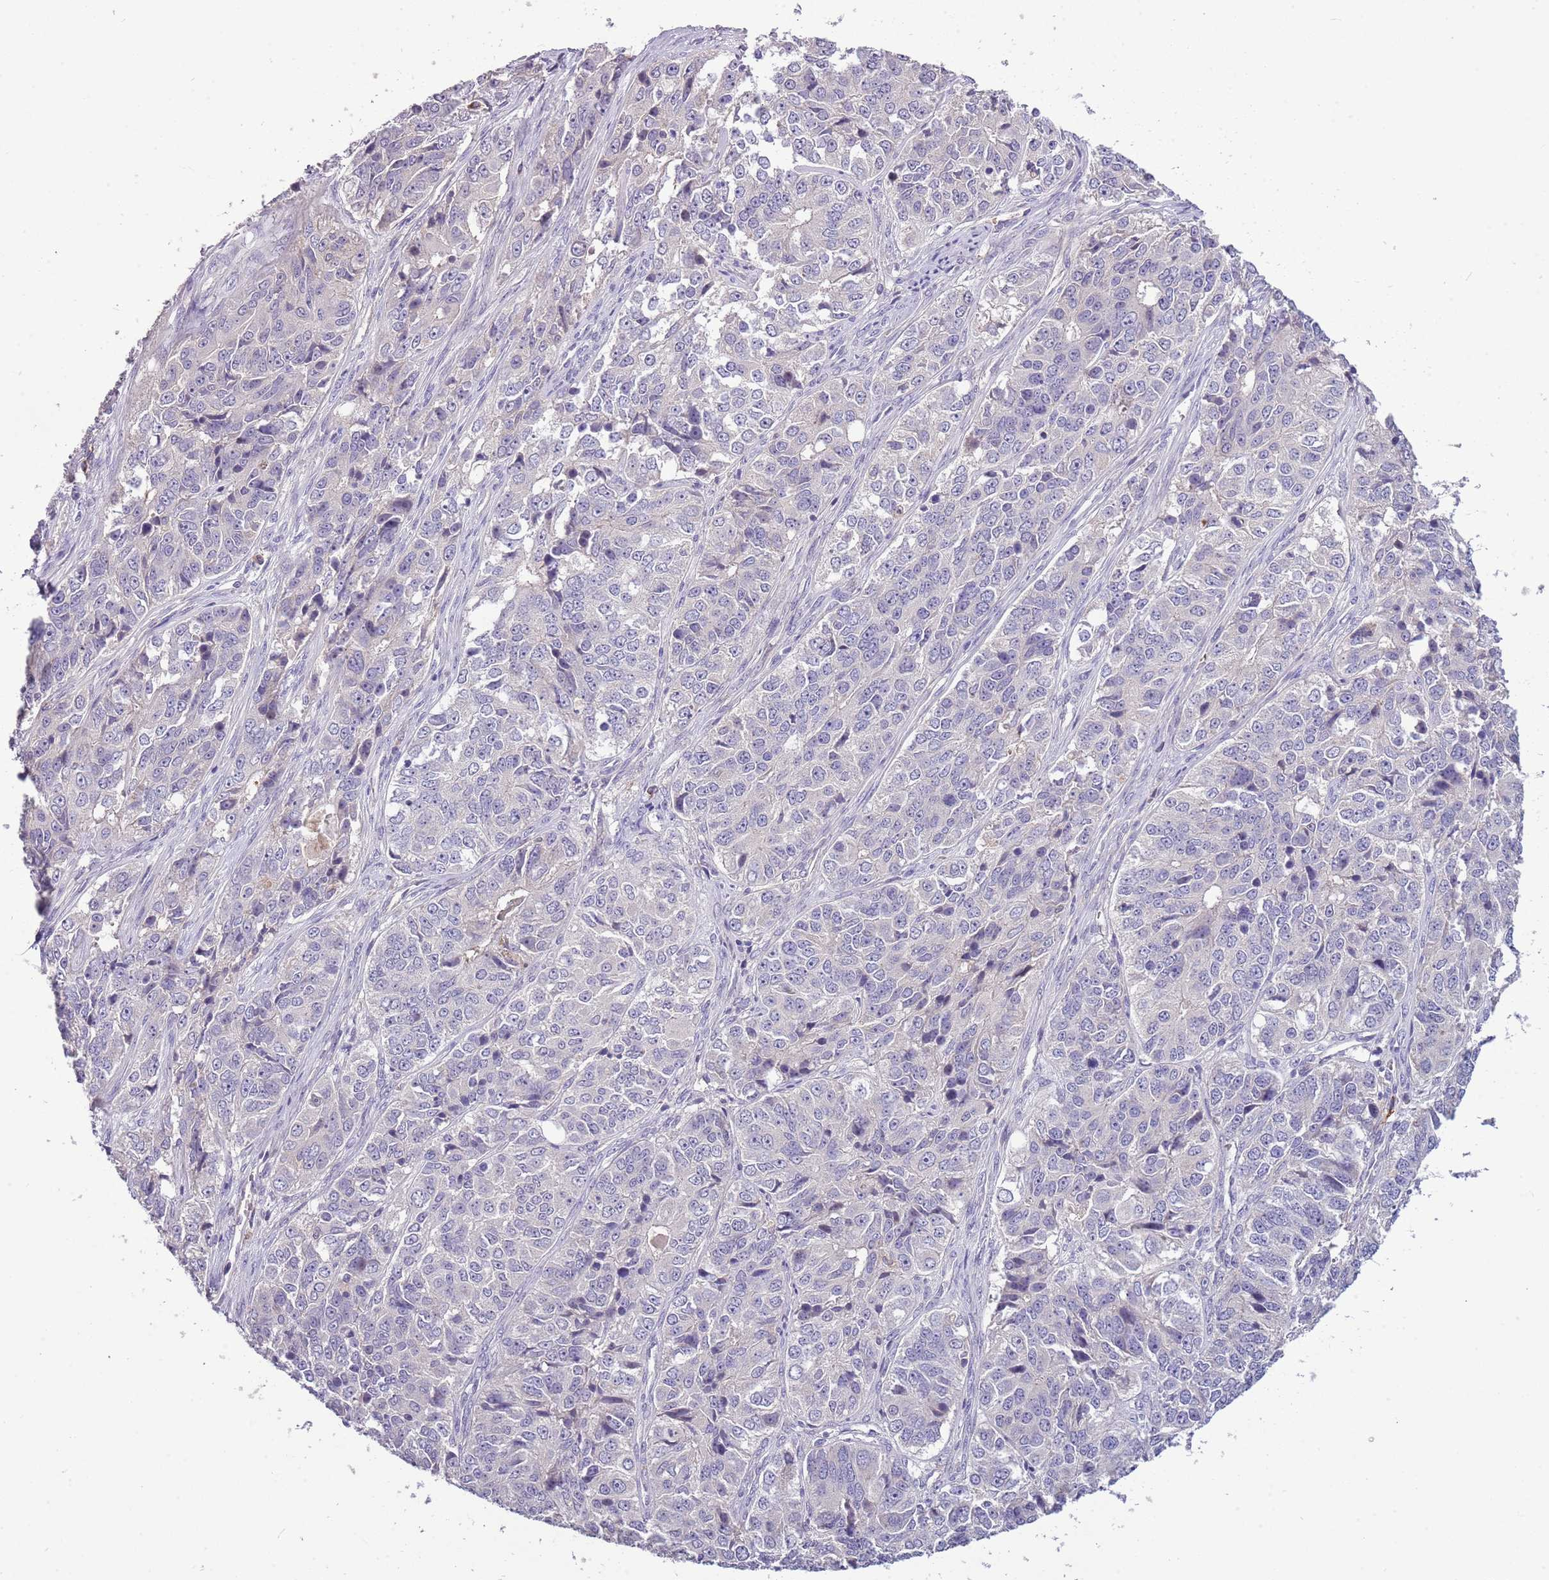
{"staining": {"intensity": "negative", "quantity": "none", "location": "none"}, "tissue": "ovarian cancer", "cell_type": "Tumor cells", "image_type": "cancer", "snomed": [{"axis": "morphology", "description": "Carcinoma, endometroid"}, {"axis": "topography", "description": "Ovary"}], "caption": "Tumor cells show no significant staining in endometroid carcinoma (ovarian).", "gene": "SCAMP5", "patient": {"sex": "female", "age": 51}}